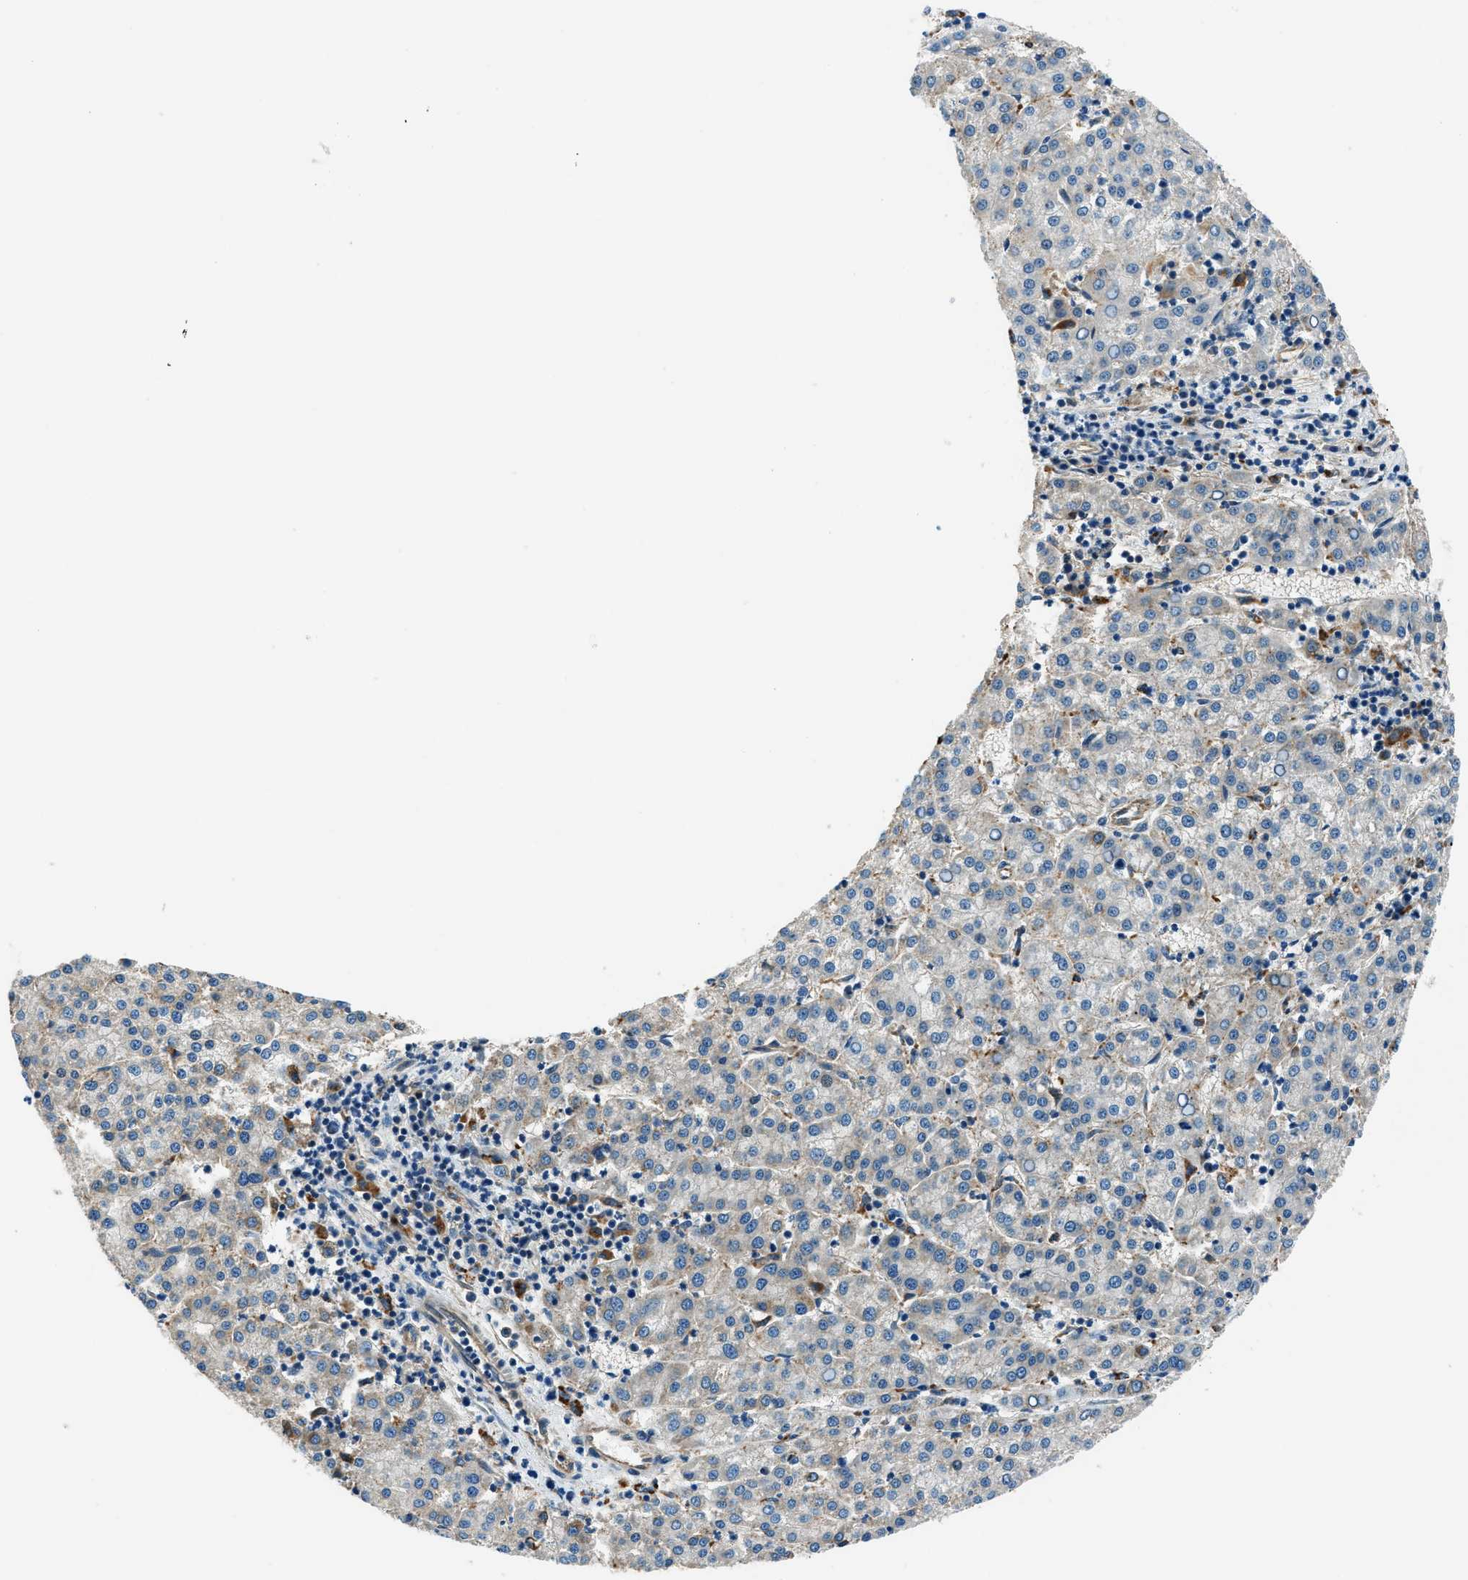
{"staining": {"intensity": "weak", "quantity": "<25%", "location": "cytoplasmic/membranous"}, "tissue": "liver cancer", "cell_type": "Tumor cells", "image_type": "cancer", "snomed": [{"axis": "morphology", "description": "Carcinoma, Hepatocellular, NOS"}, {"axis": "topography", "description": "Liver"}], "caption": "The image demonstrates no significant expression in tumor cells of liver cancer (hepatocellular carcinoma).", "gene": "SLC19A2", "patient": {"sex": "female", "age": 58}}